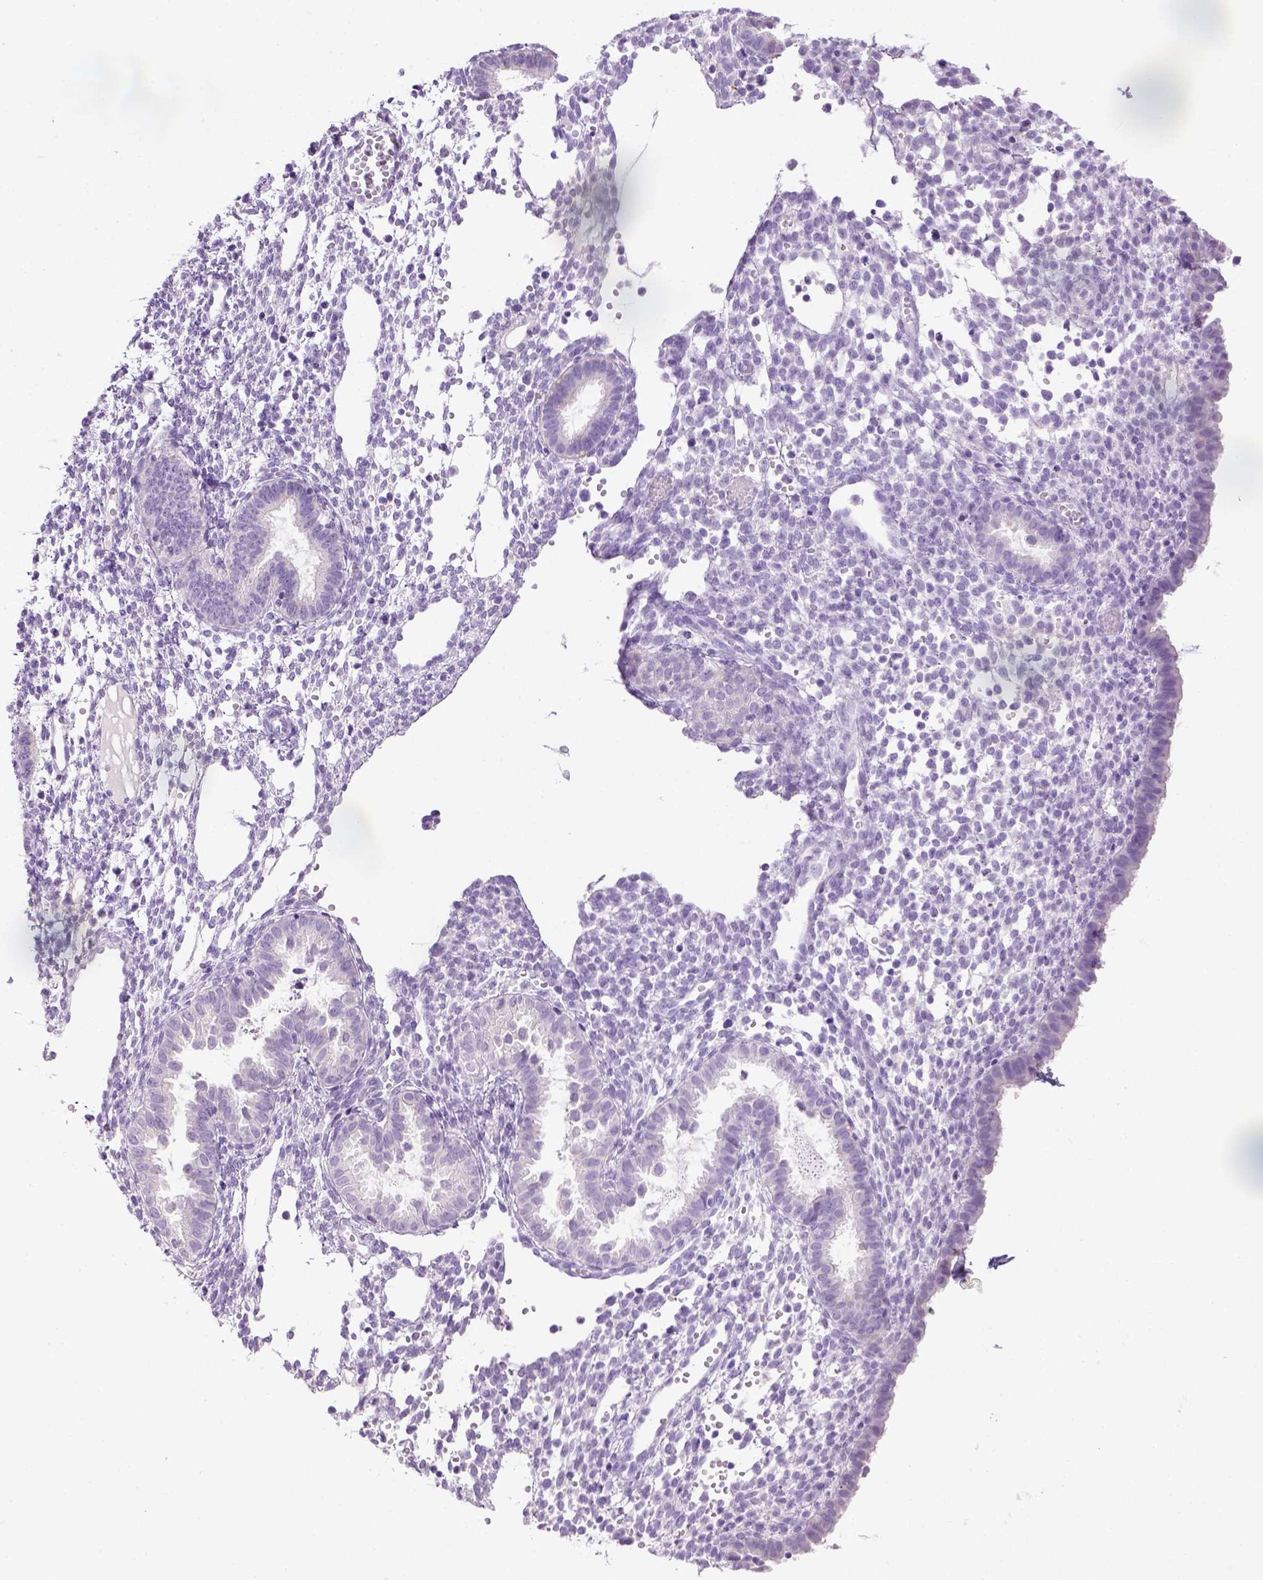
{"staining": {"intensity": "negative", "quantity": "none", "location": "none"}, "tissue": "endometrium", "cell_type": "Cells in endometrial stroma", "image_type": "normal", "snomed": [{"axis": "morphology", "description": "Normal tissue, NOS"}, {"axis": "topography", "description": "Endometrium"}], "caption": "Immunohistochemistry photomicrograph of benign endometrium stained for a protein (brown), which displays no expression in cells in endometrial stroma.", "gene": "CYP24A1", "patient": {"sex": "female", "age": 36}}